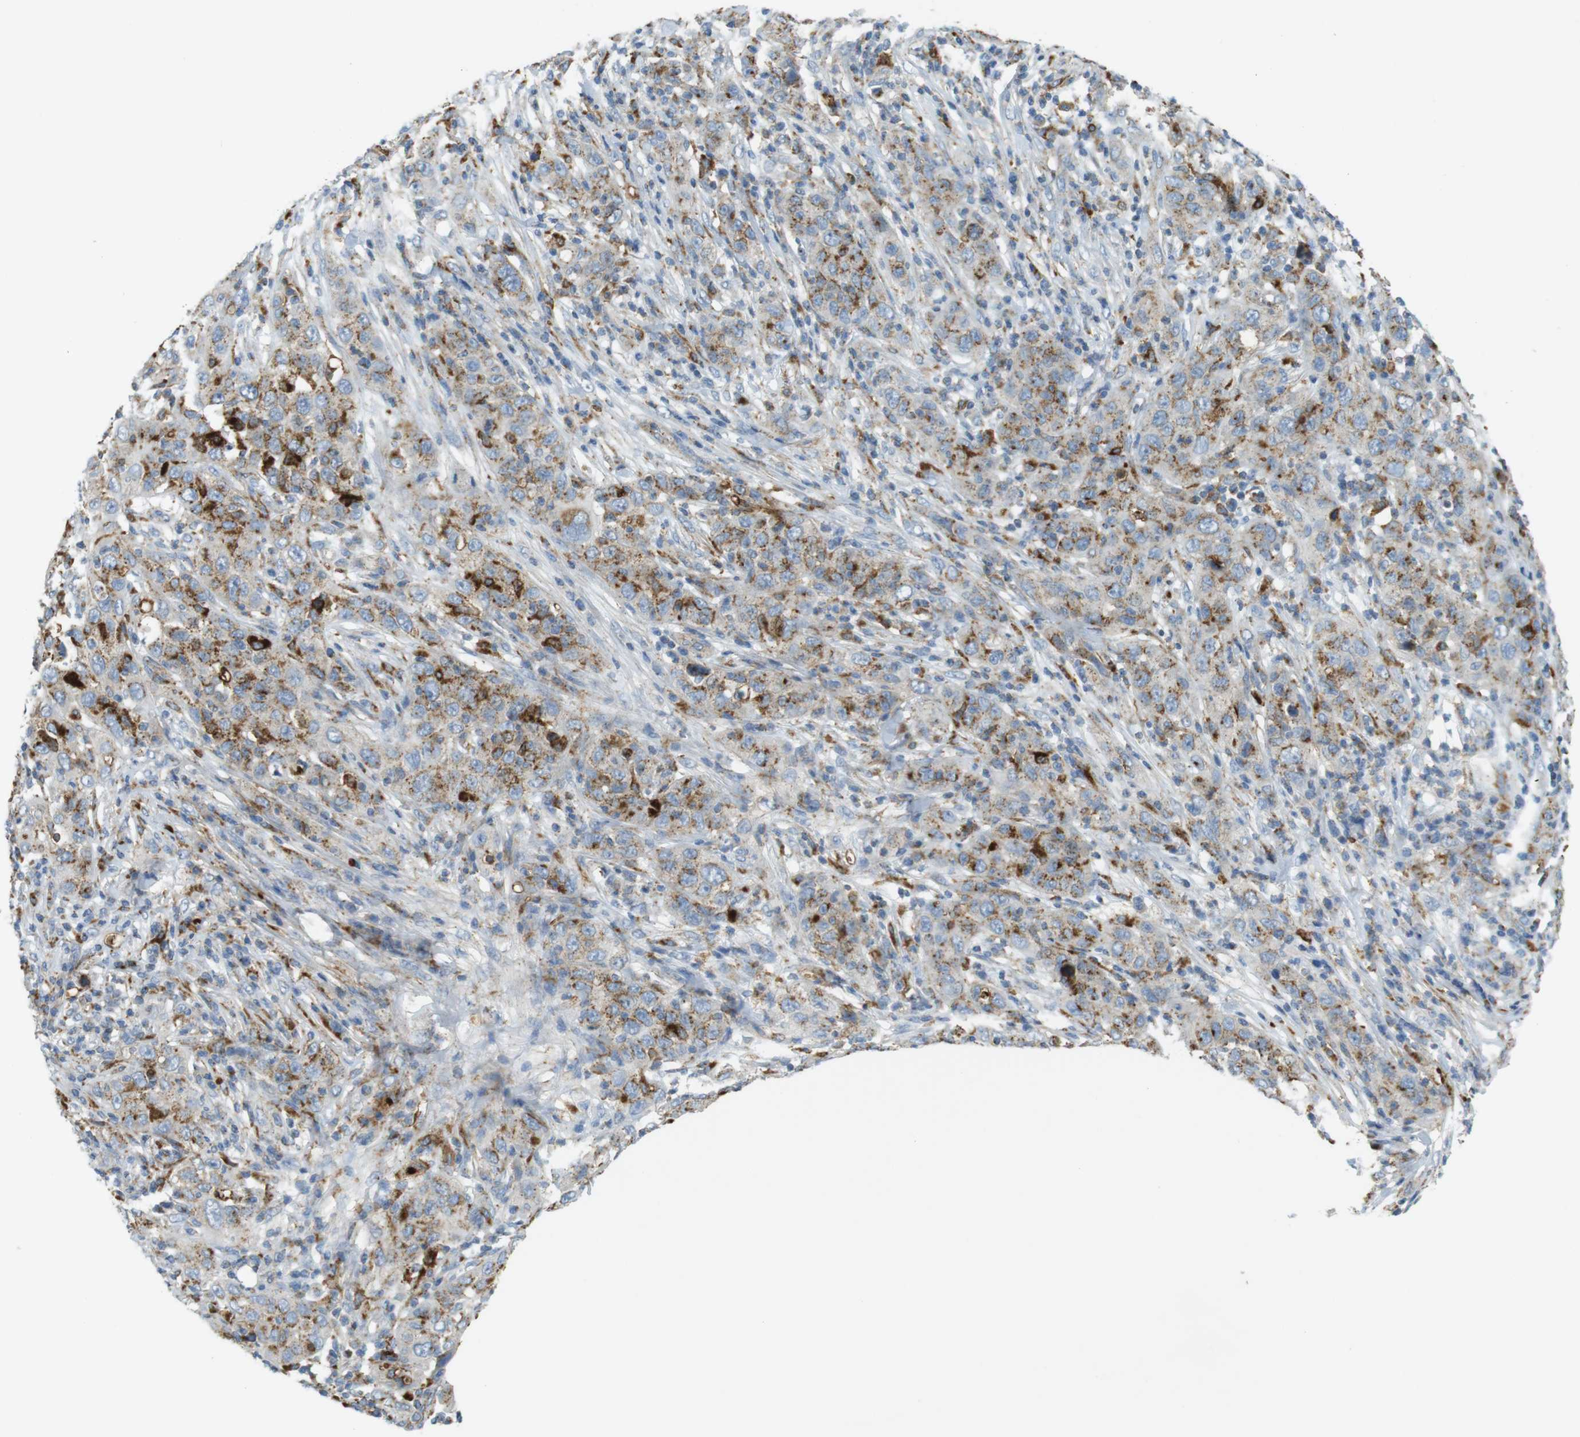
{"staining": {"intensity": "moderate", "quantity": ">75%", "location": "cytoplasmic/membranous"}, "tissue": "skin cancer", "cell_type": "Tumor cells", "image_type": "cancer", "snomed": [{"axis": "morphology", "description": "Squamous cell carcinoma, NOS"}, {"axis": "topography", "description": "Skin"}], "caption": "Skin squamous cell carcinoma tissue displays moderate cytoplasmic/membranous positivity in about >75% of tumor cells, visualized by immunohistochemistry.", "gene": "LAMP1", "patient": {"sex": "female", "age": 88}}